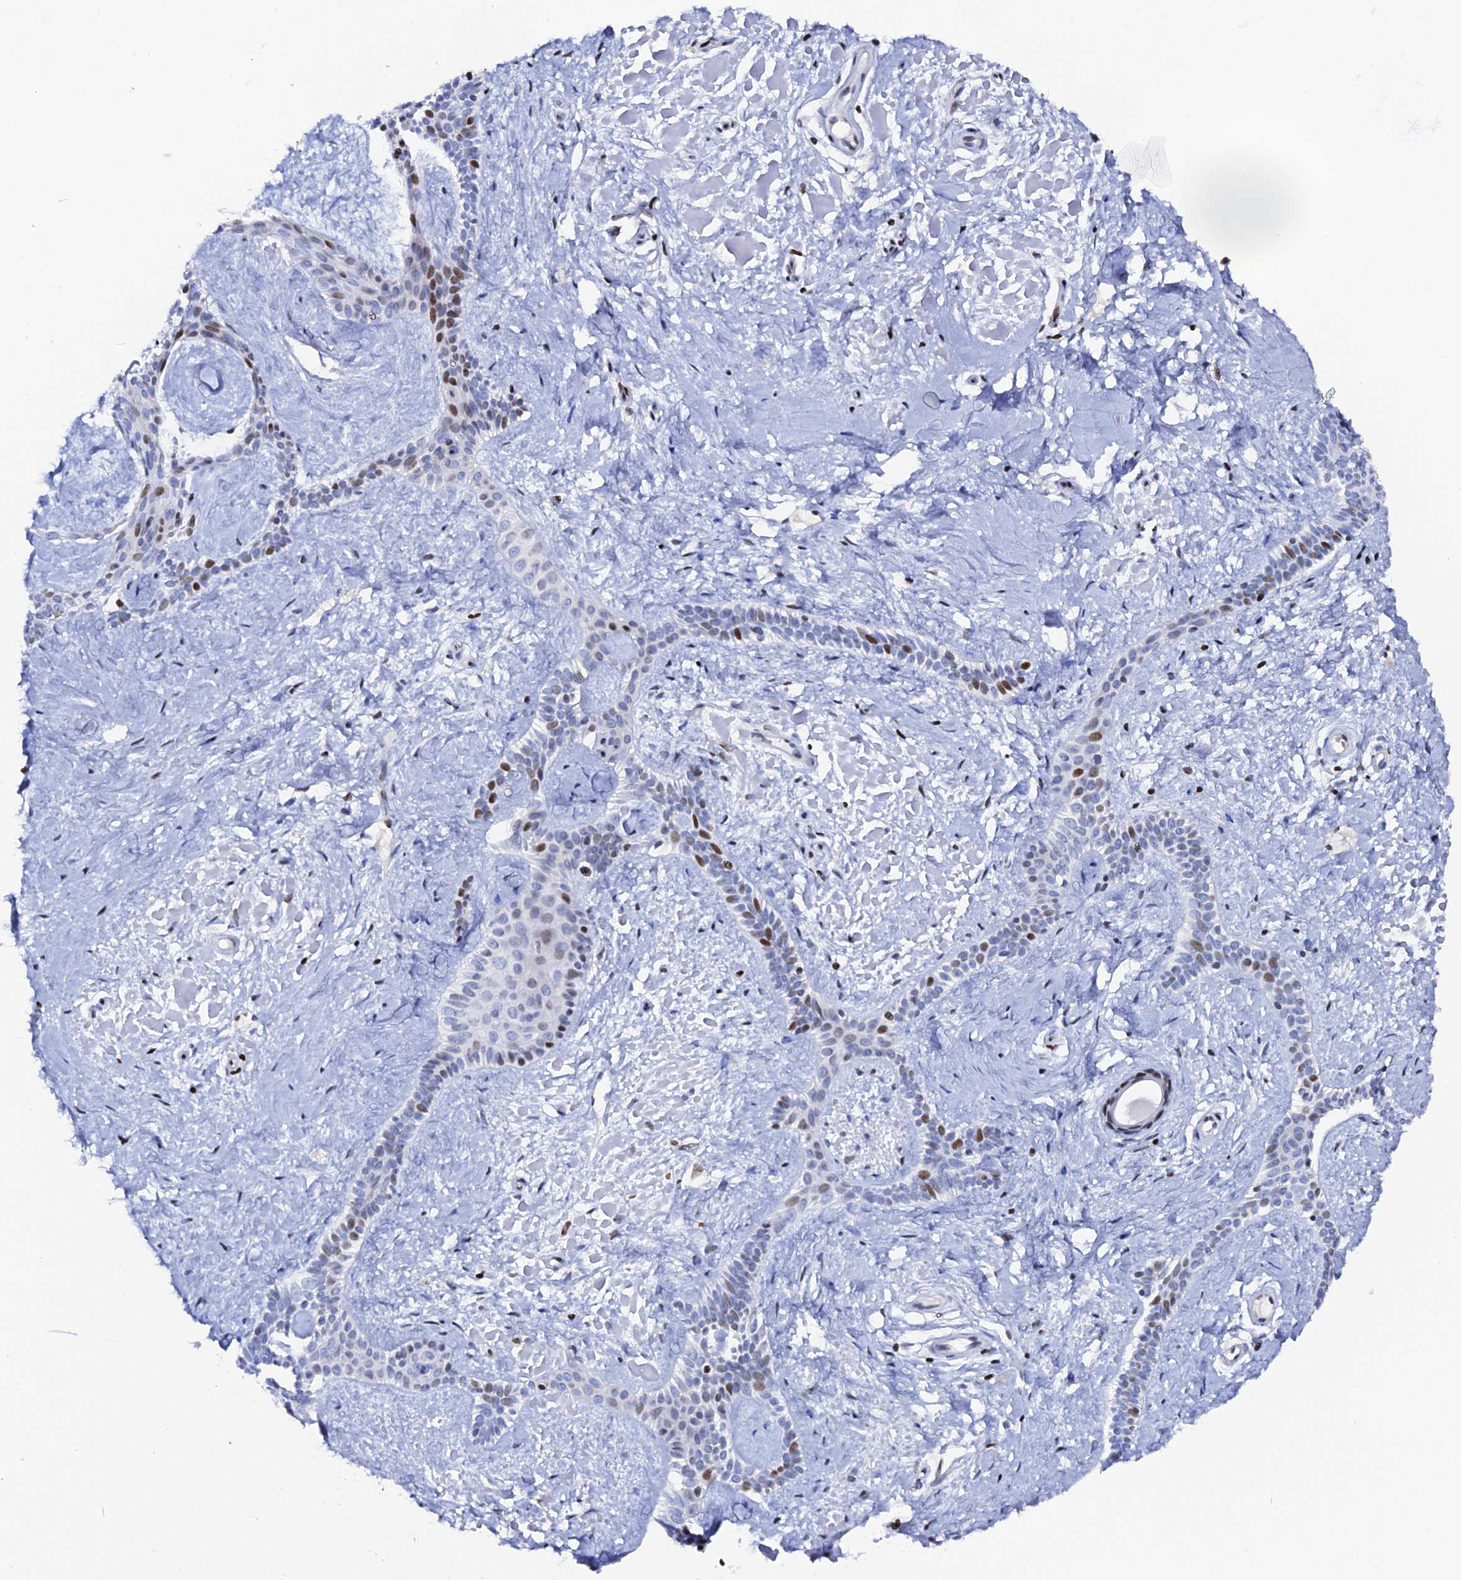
{"staining": {"intensity": "moderate", "quantity": "25%-75%", "location": "nuclear"}, "tissue": "skin cancer", "cell_type": "Tumor cells", "image_type": "cancer", "snomed": [{"axis": "morphology", "description": "Basal cell carcinoma"}, {"axis": "topography", "description": "Skin"}], "caption": "Skin cancer was stained to show a protein in brown. There is medium levels of moderate nuclear expression in approximately 25%-75% of tumor cells.", "gene": "MYNN", "patient": {"sex": "male", "age": 78}}